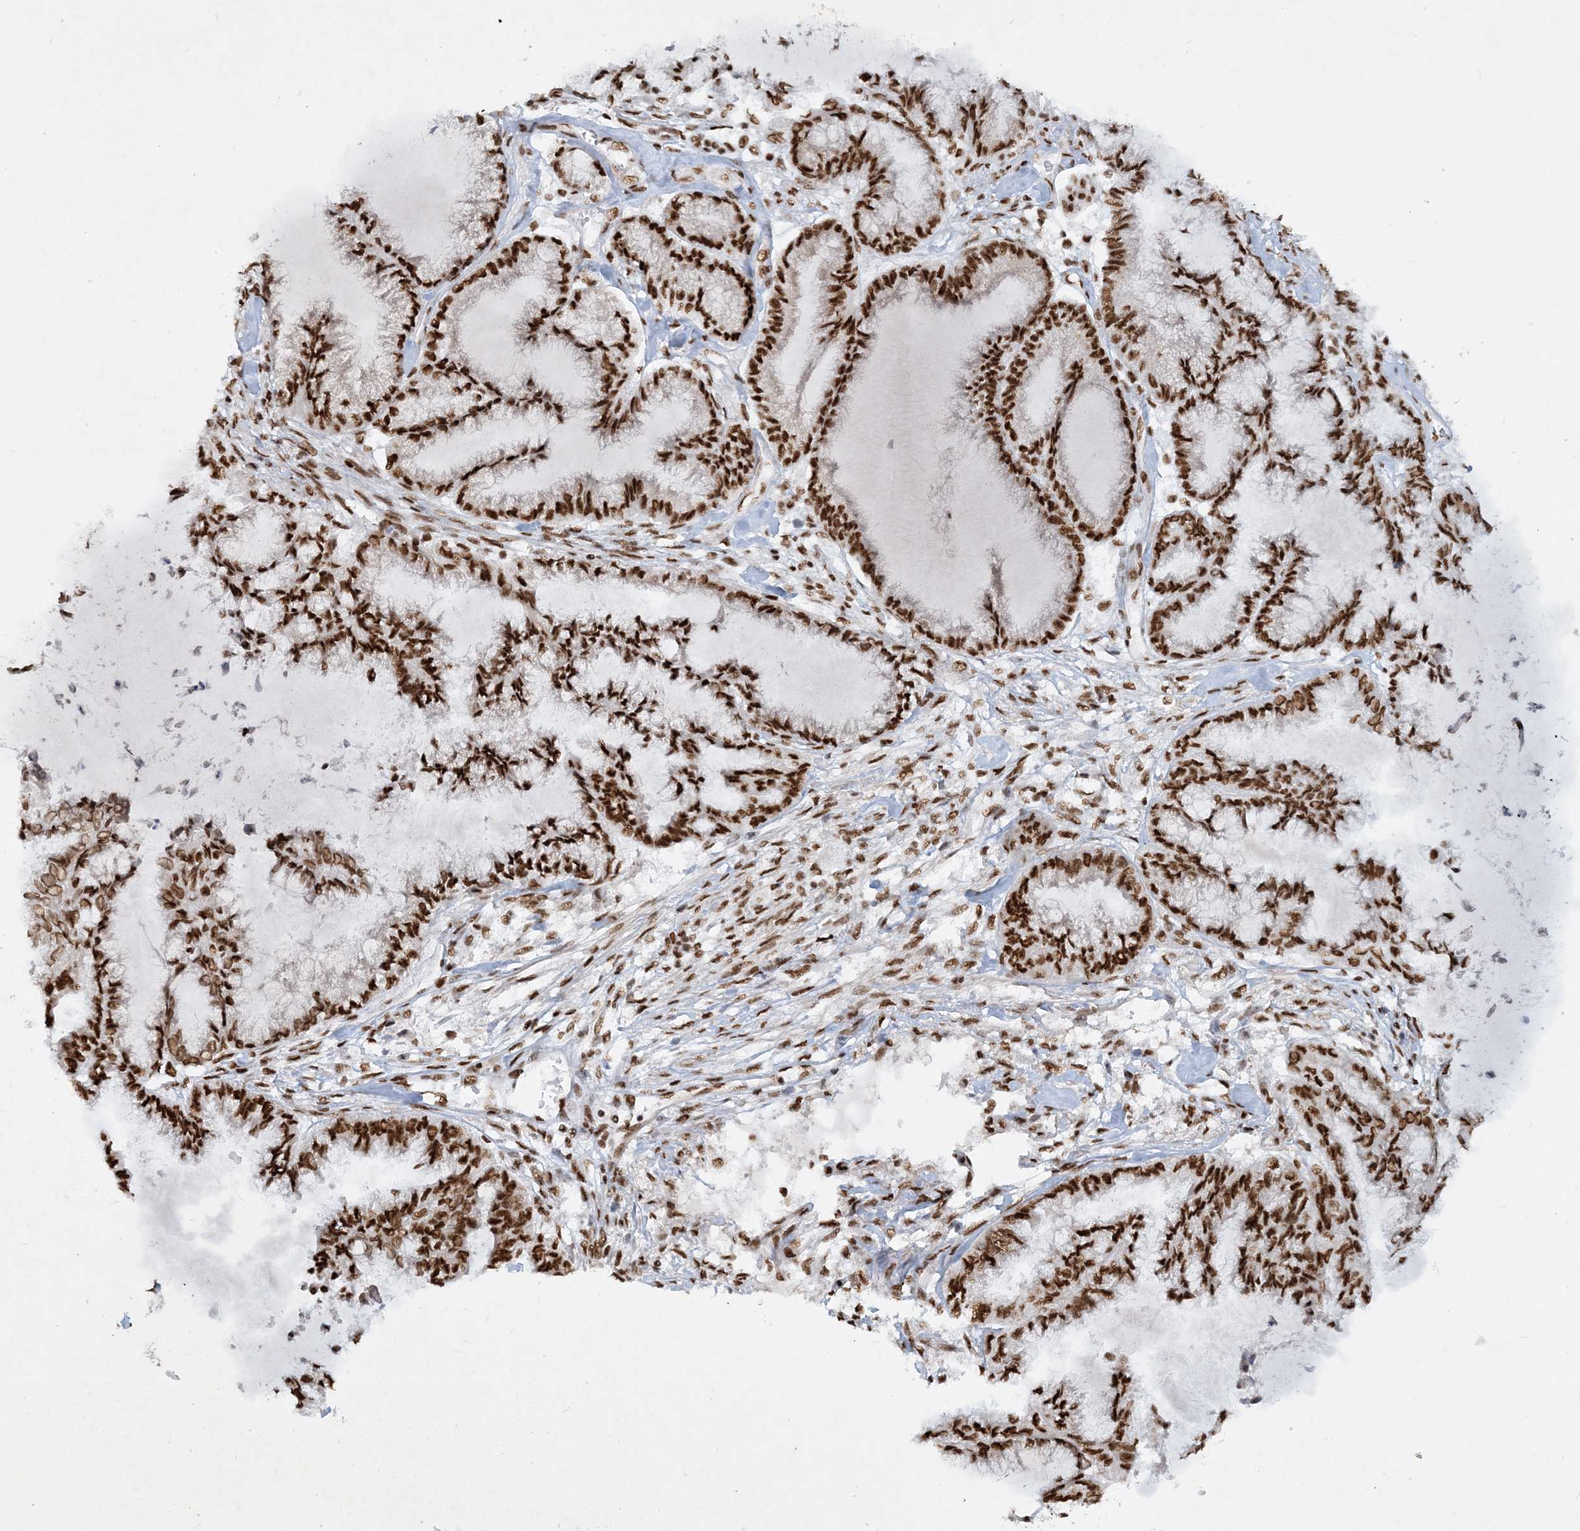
{"staining": {"intensity": "strong", "quantity": ">75%", "location": "nuclear"}, "tissue": "endometrial cancer", "cell_type": "Tumor cells", "image_type": "cancer", "snomed": [{"axis": "morphology", "description": "Adenocarcinoma, NOS"}, {"axis": "topography", "description": "Endometrium"}], "caption": "Protein expression analysis of human adenocarcinoma (endometrial) reveals strong nuclear expression in about >75% of tumor cells. Using DAB (brown) and hematoxylin (blue) stains, captured at high magnification using brightfield microscopy.", "gene": "DELE1", "patient": {"sex": "female", "age": 86}}